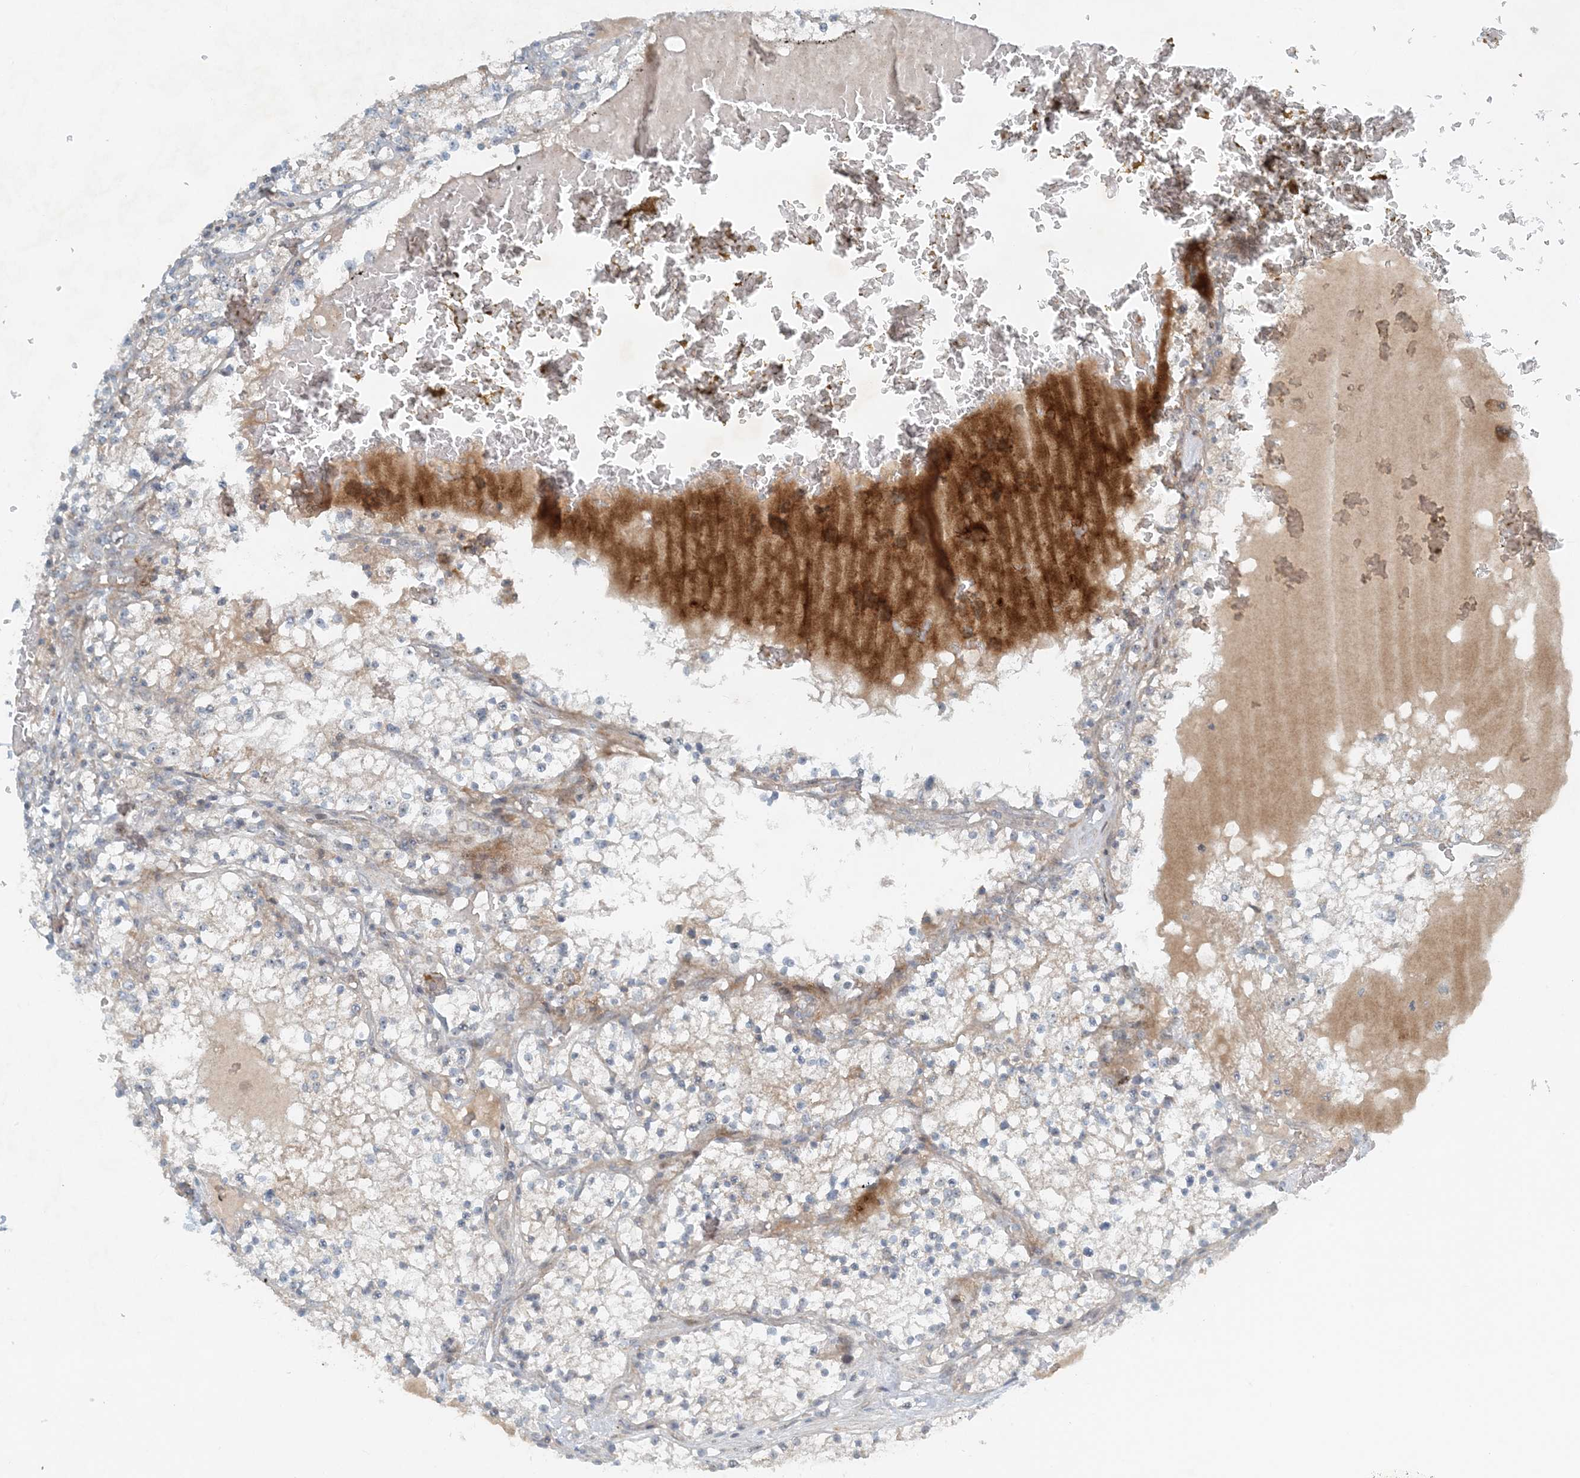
{"staining": {"intensity": "negative", "quantity": "none", "location": "none"}, "tissue": "renal cancer", "cell_type": "Tumor cells", "image_type": "cancer", "snomed": [{"axis": "morphology", "description": "Normal tissue, NOS"}, {"axis": "morphology", "description": "Adenocarcinoma, NOS"}, {"axis": "topography", "description": "Kidney"}], "caption": "Adenocarcinoma (renal) was stained to show a protein in brown. There is no significant staining in tumor cells.", "gene": "MITD1", "patient": {"sex": "male", "age": 68}}